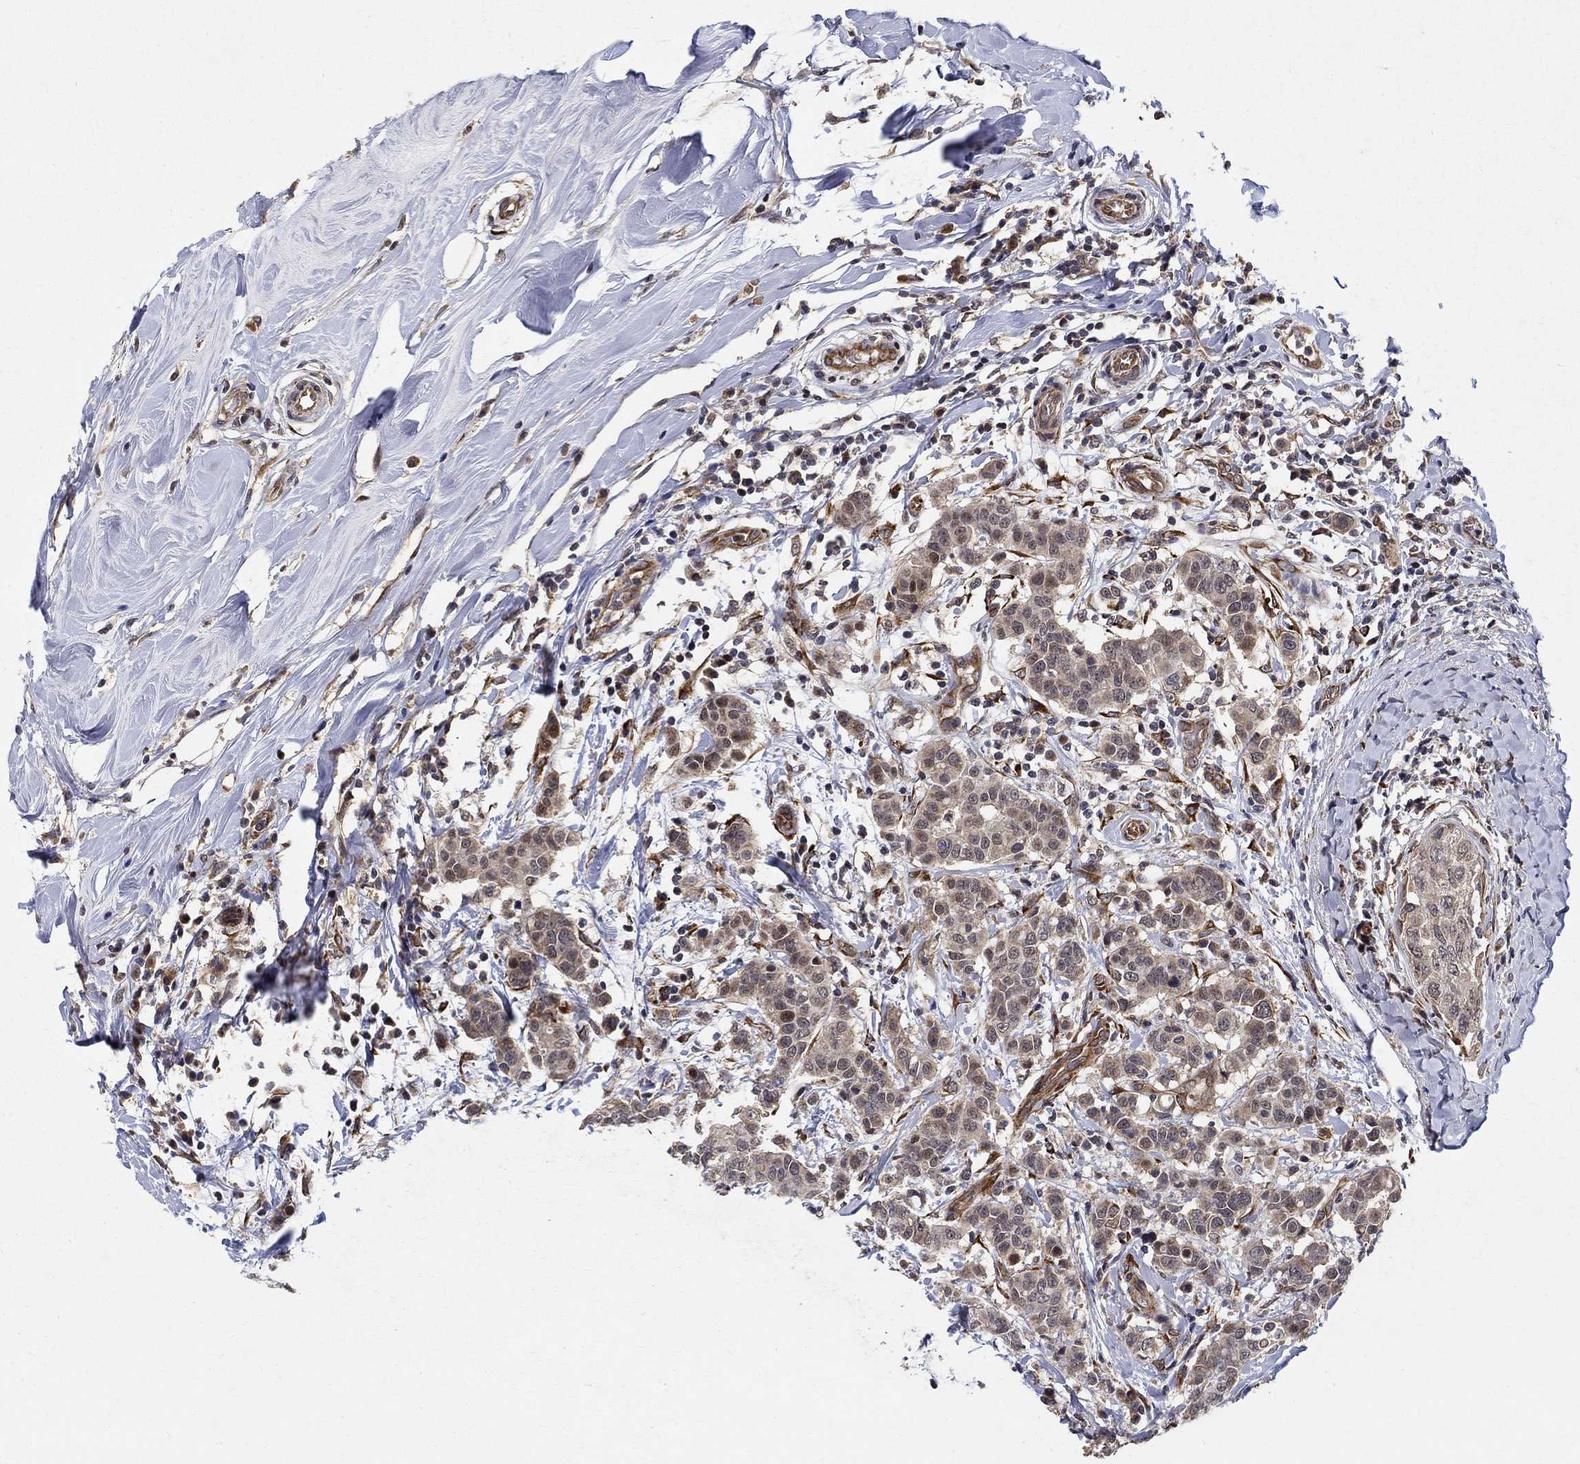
{"staining": {"intensity": "strong", "quantity": "<25%", "location": "nuclear"}, "tissue": "breast cancer", "cell_type": "Tumor cells", "image_type": "cancer", "snomed": [{"axis": "morphology", "description": "Duct carcinoma"}, {"axis": "topography", "description": "Breast"}], "caption": "Tumor cells display medium levels of strong nuclear staining in about <25% of cells in breast cancer.", "gene": "ZNF594", "patient": {"sex": "female", "age": 27}}